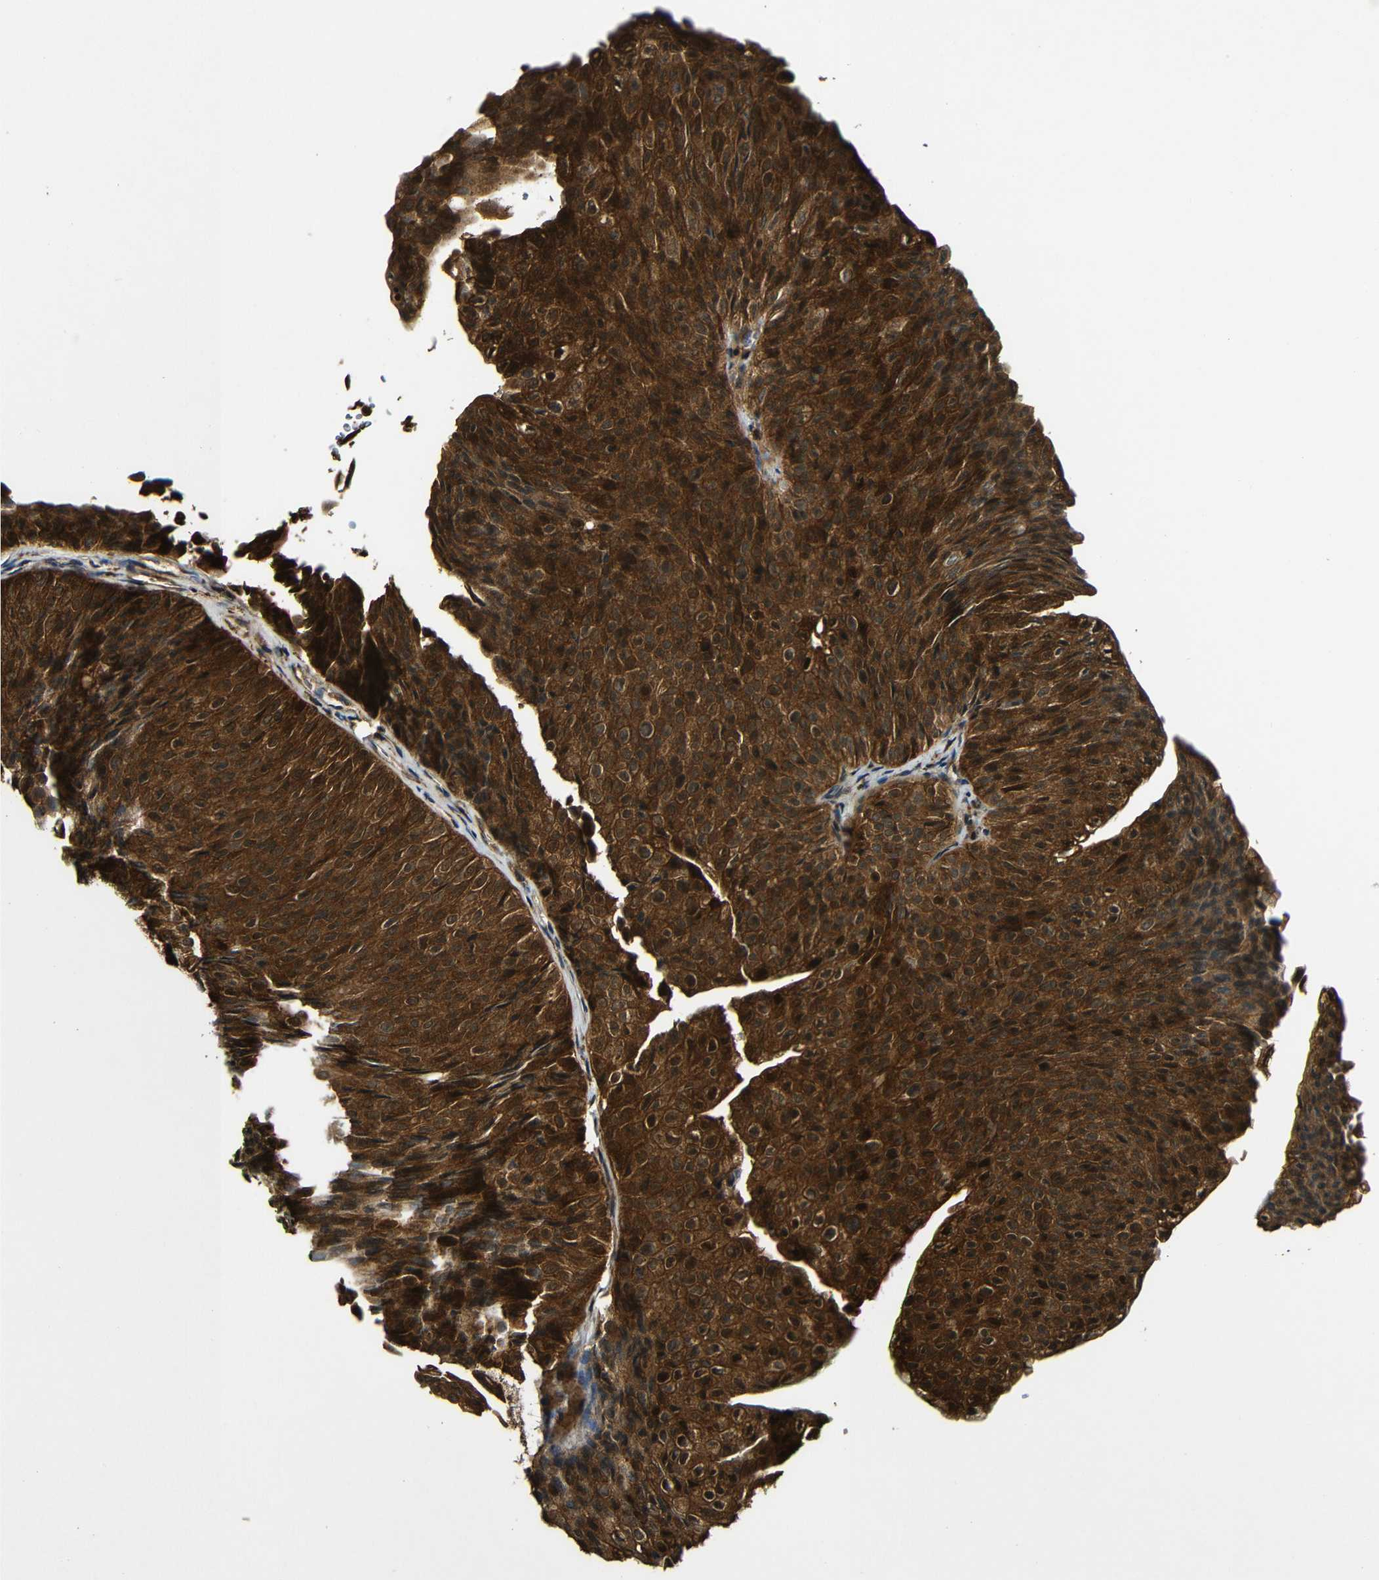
{"staining": {"intensity": "strong", "quantity": ">75%", "location": "cytoplasmic/membranous"}, "tissue": "urothelial cancer", "cell_type": "Tumor cells", "image_type": "cancer", "snomed": [{"axis": "morphology", "description": "Urothelial carcinoma, Low grade"}, {"axis": "topography", "description": "Urinary bladder"}], "caption": "IHC image of neoplastic tissue: human low-grade urothelial carcinoma stained using immunohistochemistry (IHC) demonstrates high levels of strong protein expression localized specifically in the cytoplasmic/membranous of tumor cells, appearing as a cytoplasmic/membranous brown color.", "gene": "CASP8", "patient": {"sex": "male", "age": 78}}